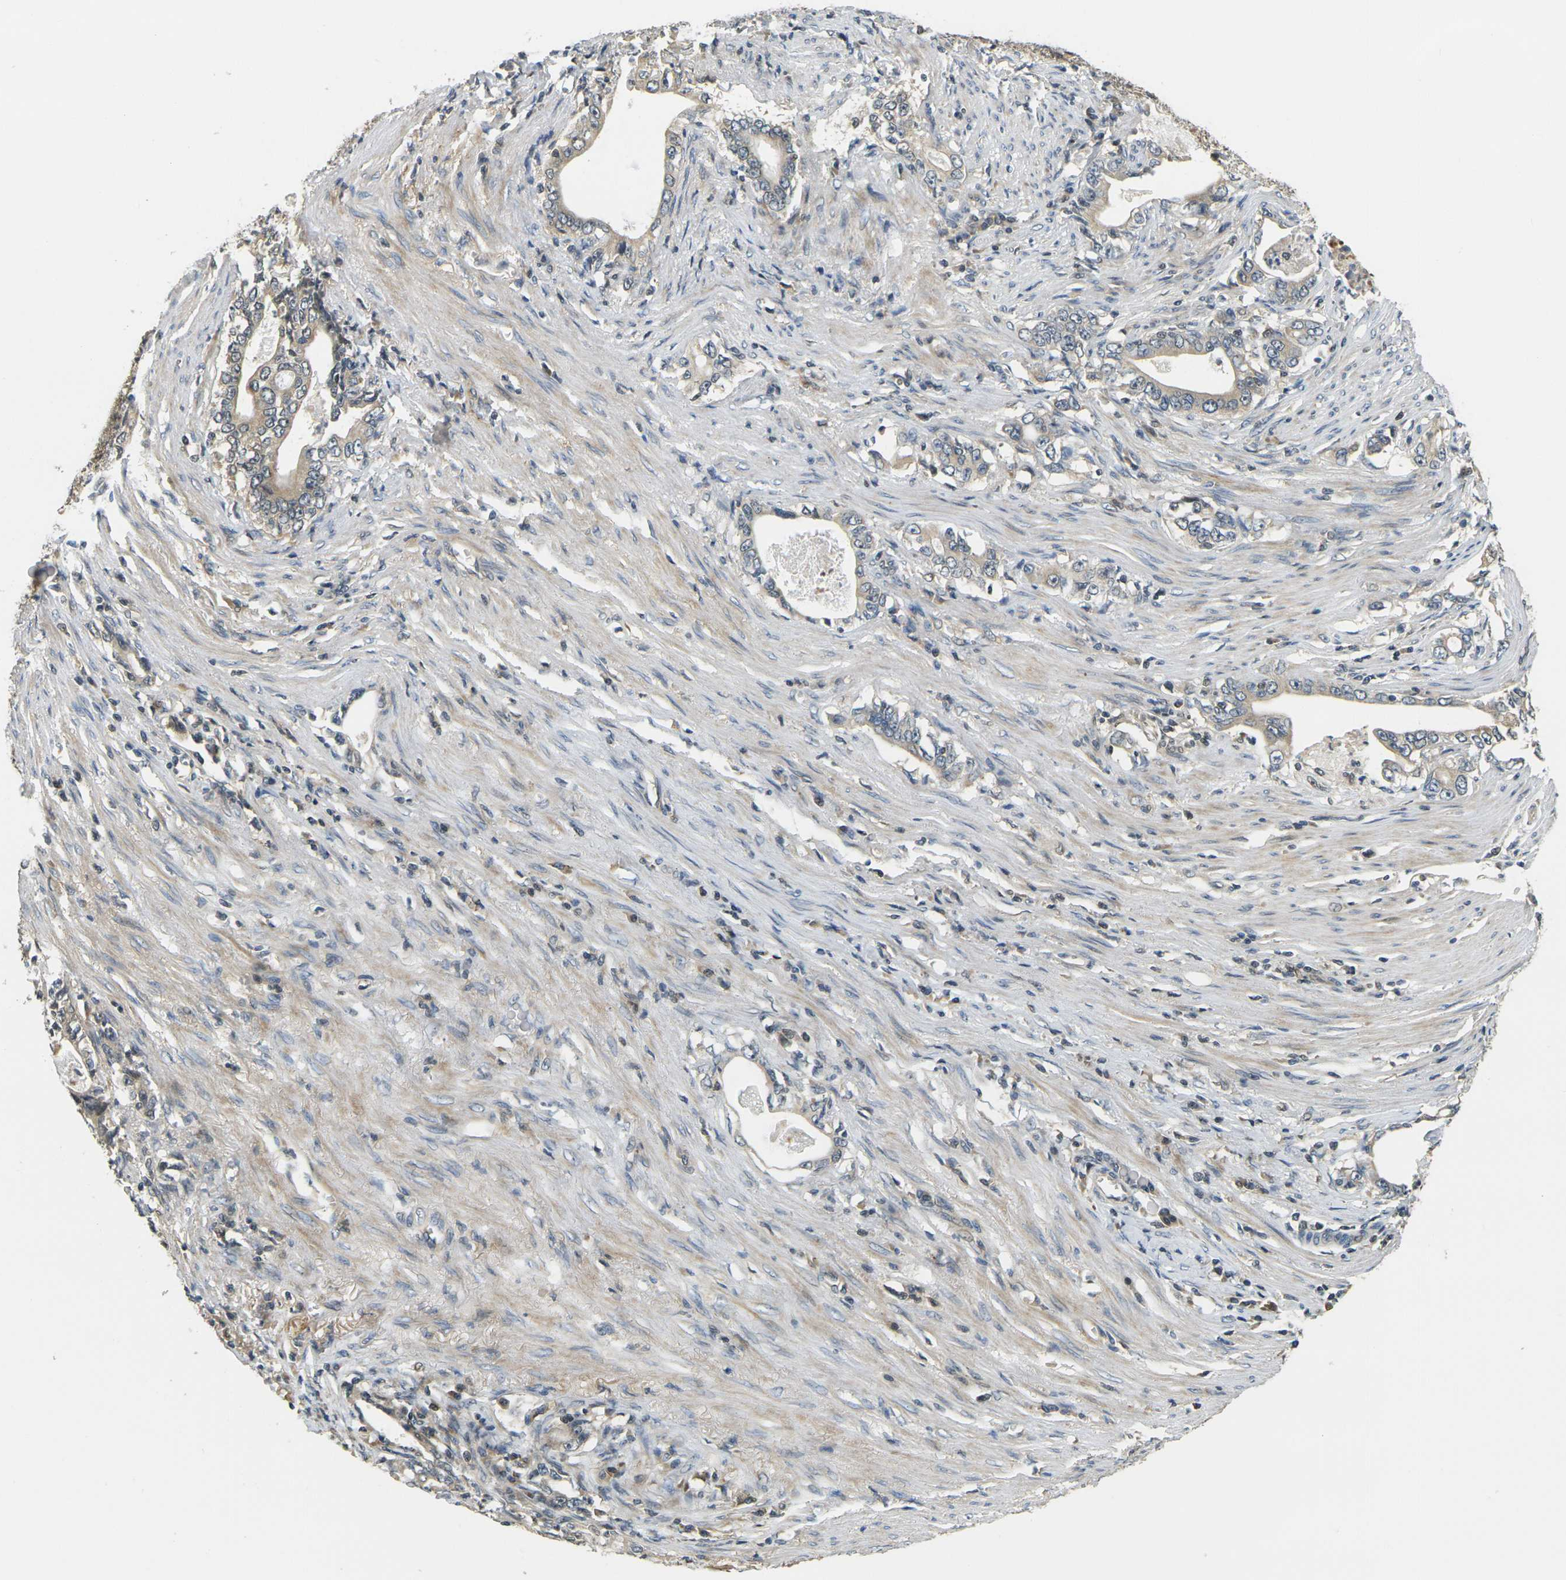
{"staining": {"intensity": "weak", "quantity": ">75%", "location": "cytoplasmic/membranous"}, "tissue": "stomach cancer", "cell_type": "Tumor cells", "image_type": "cancer", "snomed": [{"axis": "morphology", "description": "Adenocarcinoma, NOS"}, {"axis": "topography", "description": "Stomach, lower"}], "caption": "Adenocarcinoma (stomach) stained for a protein displays weak cytoplasmic/membranous positivity in tumor cells. (Brightfield microscopy of DAB IHC at high magnification).", "gene": "KLHL8", "patient": {"sex": "female", "age": 72}}